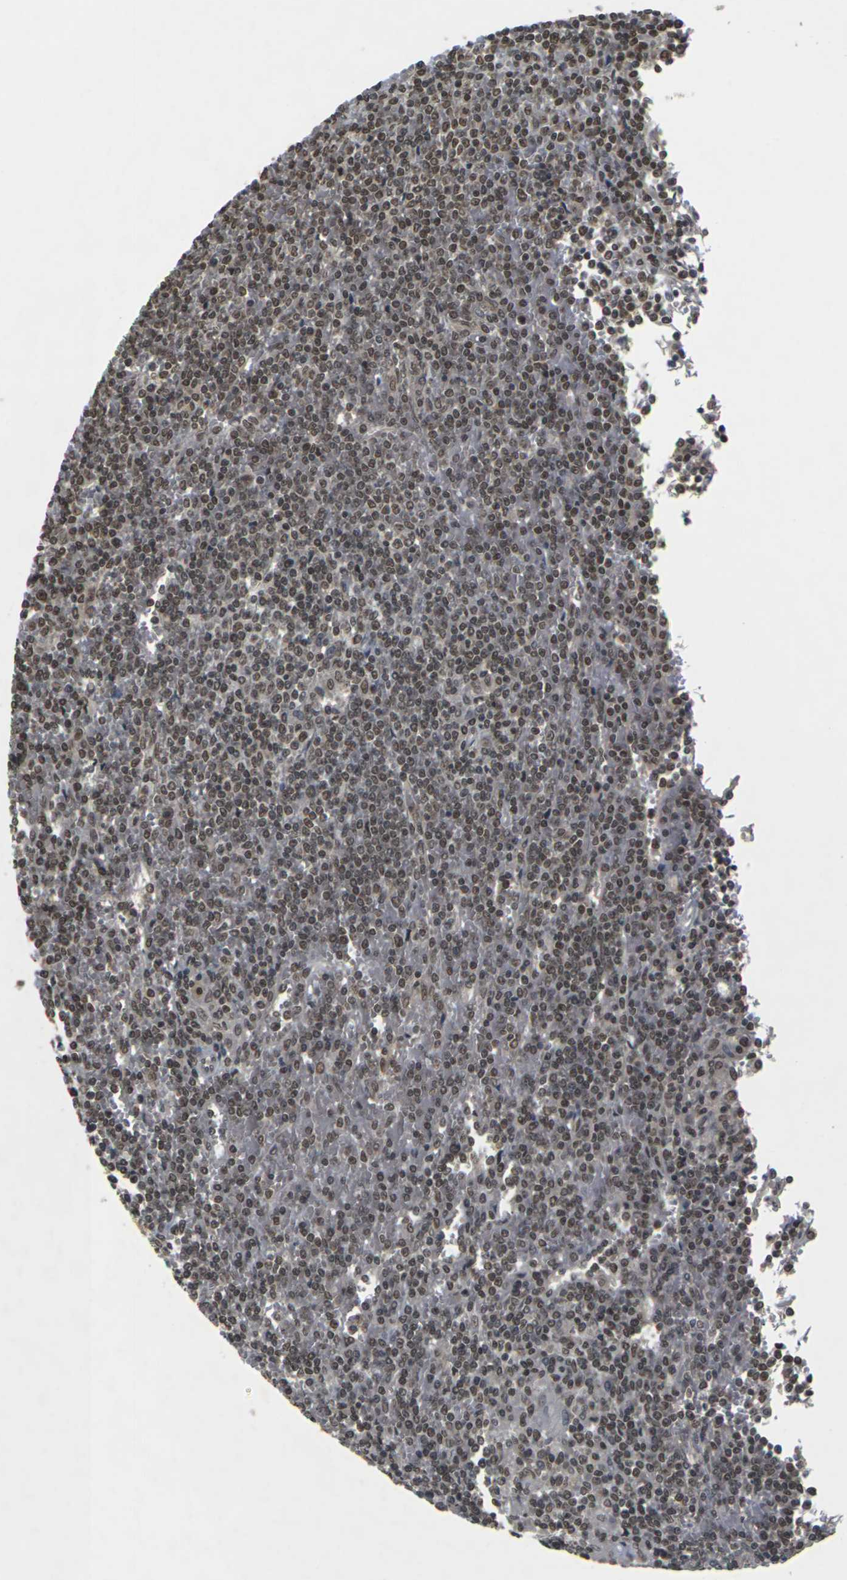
{"staining": {"intensity": "moderate", "quantity": ">75%", "location": "nuclear"}, "tissue": "lymphoma", "cell_type": "Tumor cells", "image_type": "cancer", "snomed": [{"axis": "morphology", "description": "Malignant lymphoma, non-Hodgkin's type, Low grade"}, {"axis": "topography", "description": "Spleen"}], "caption": "Low-grade malignant lymphoma, non-Hodgkin's type stained with a protein marker reveals moderate staining in tumor cells.", "gene": "NELFA", "patient": {"sex": "female", "age": 19}}